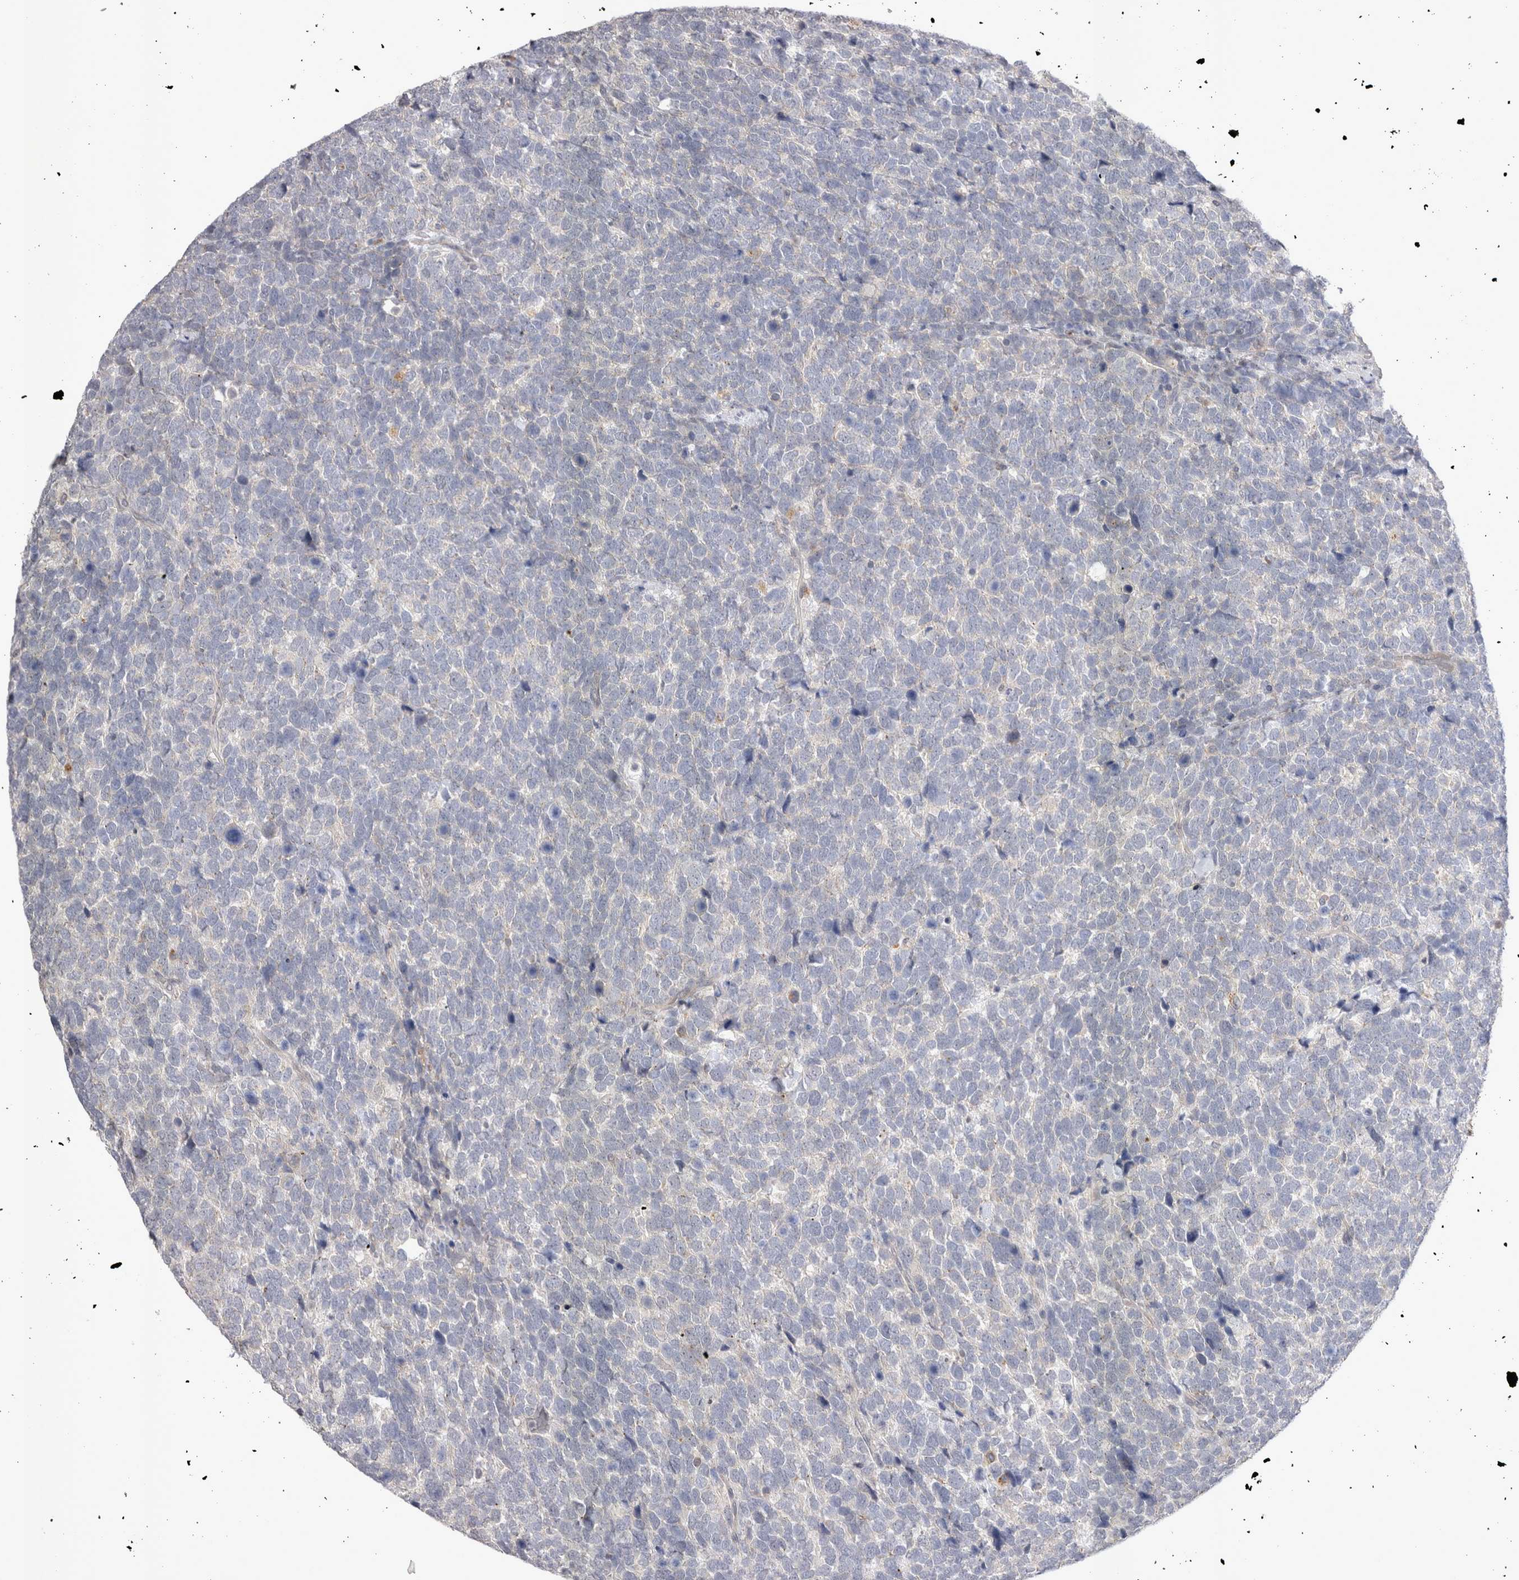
{"staining": {"intensity": "negative", "quantity": "none", "location": "none"}, "tissue": "urothelial cancer", "cell_type": "Tumor cells", "image_type": "cancer", "snomed": [{"axis": "morphology", "description": "Urothelial carcinoma, High grade"}, {"axis": "topography", "description": "Urinary bladder"}], "caption": "The immunohistochemistry photomicrograph has no significant staining in tumor cells of urothelial carcinoma (high-grade) tissue.", "gene": "CTBS", "patient": {"sex": "female", "age": 82}}